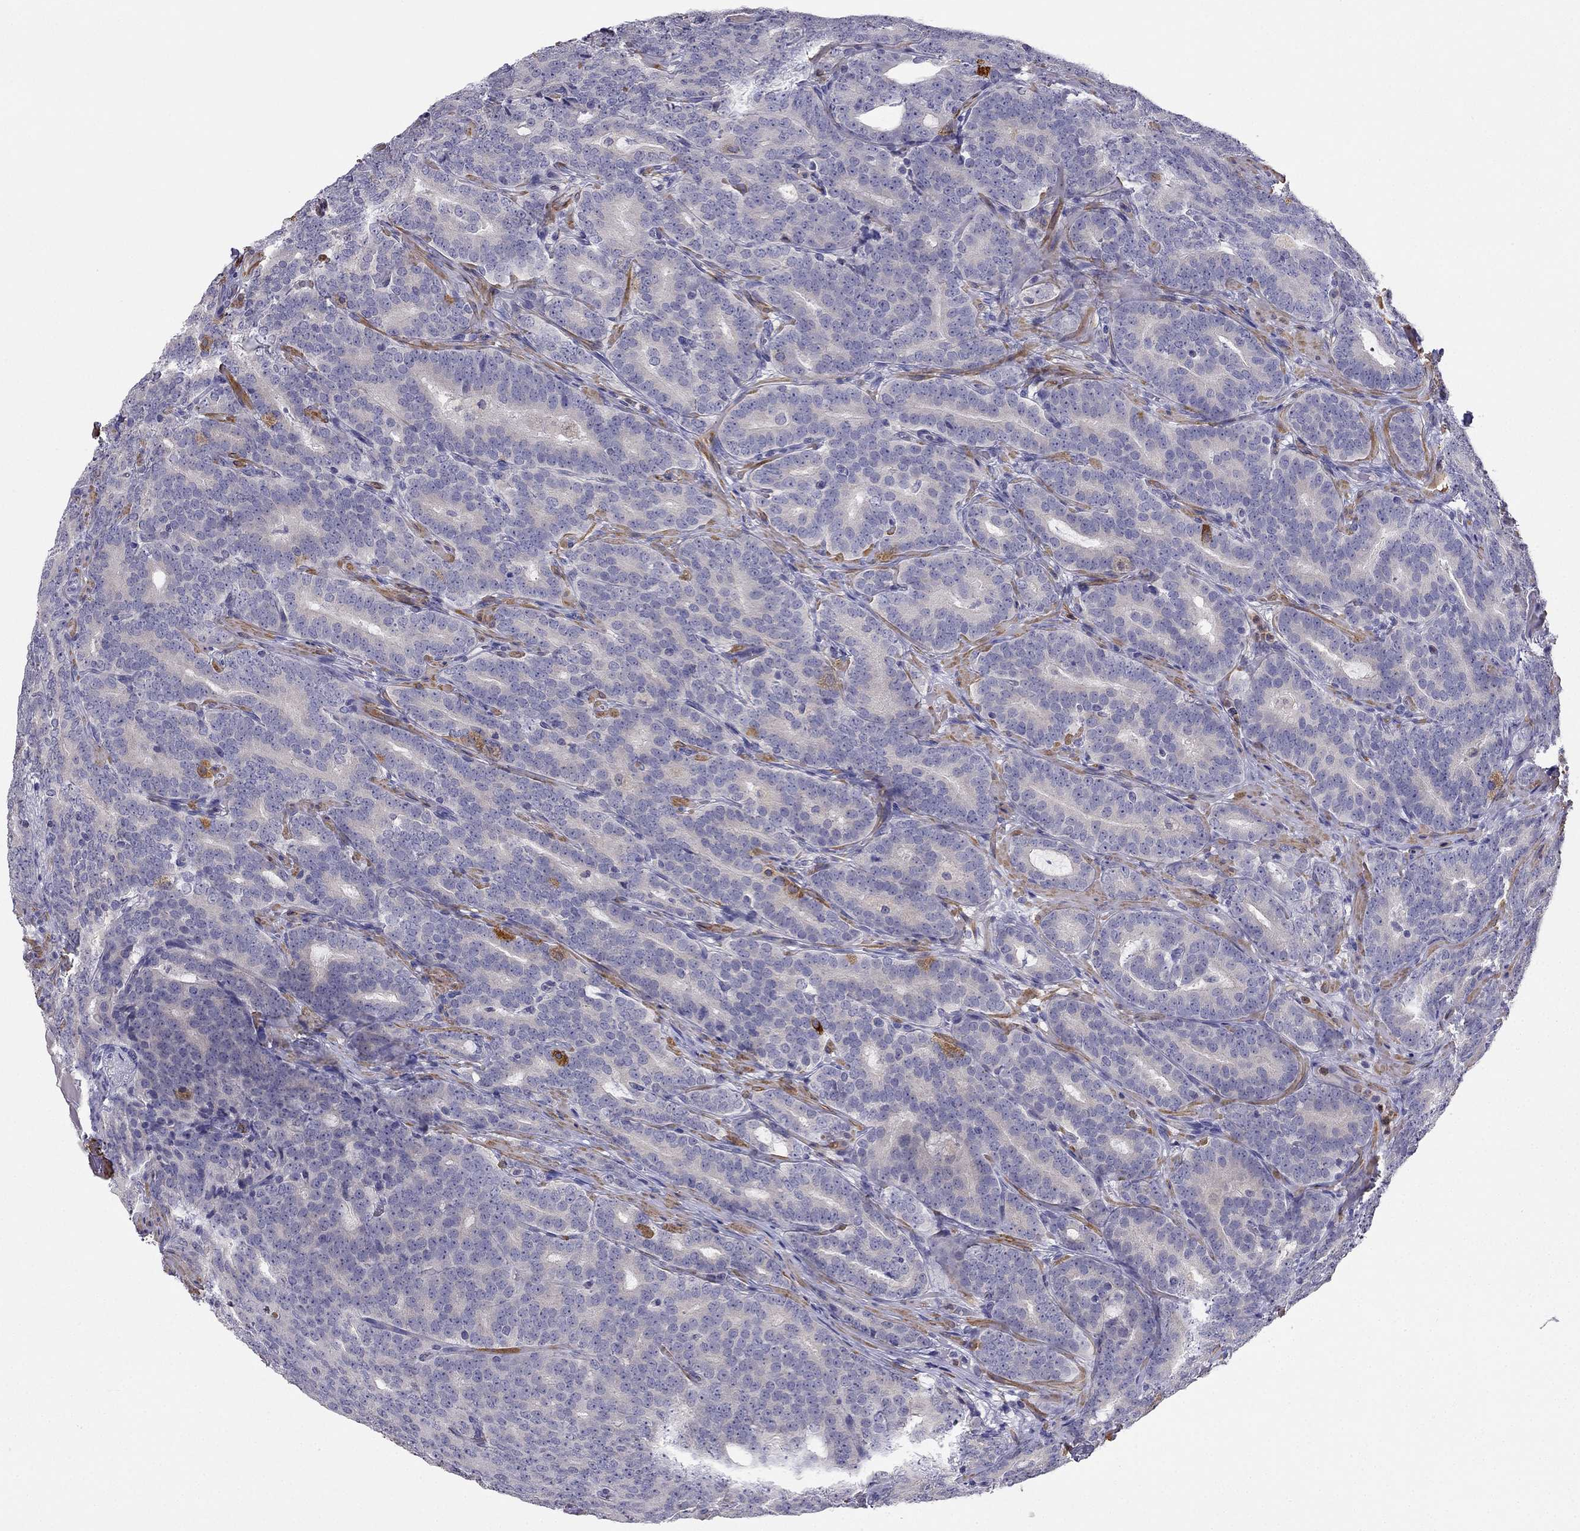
{"staining": {"intensity": "negative", "quantity": "none", "location": "none"}, "tissue": "prostate cancer", "cell_type": "Tumor cells", "image_type": "cancer", "snomed": [{"axis": "morphology", "description": "Adenocarcinoma, NOS"}, {"axis": "topography", "description": "Prostate"}], "caption": "A high-resolution micrograph shows immunohistochemistry (IHC) staining of prostate adenocarcinoma, which shows no significant expression in tumor cells.", "gene": "C16orf89", "patient": {"sex": "male", "age": 71}}